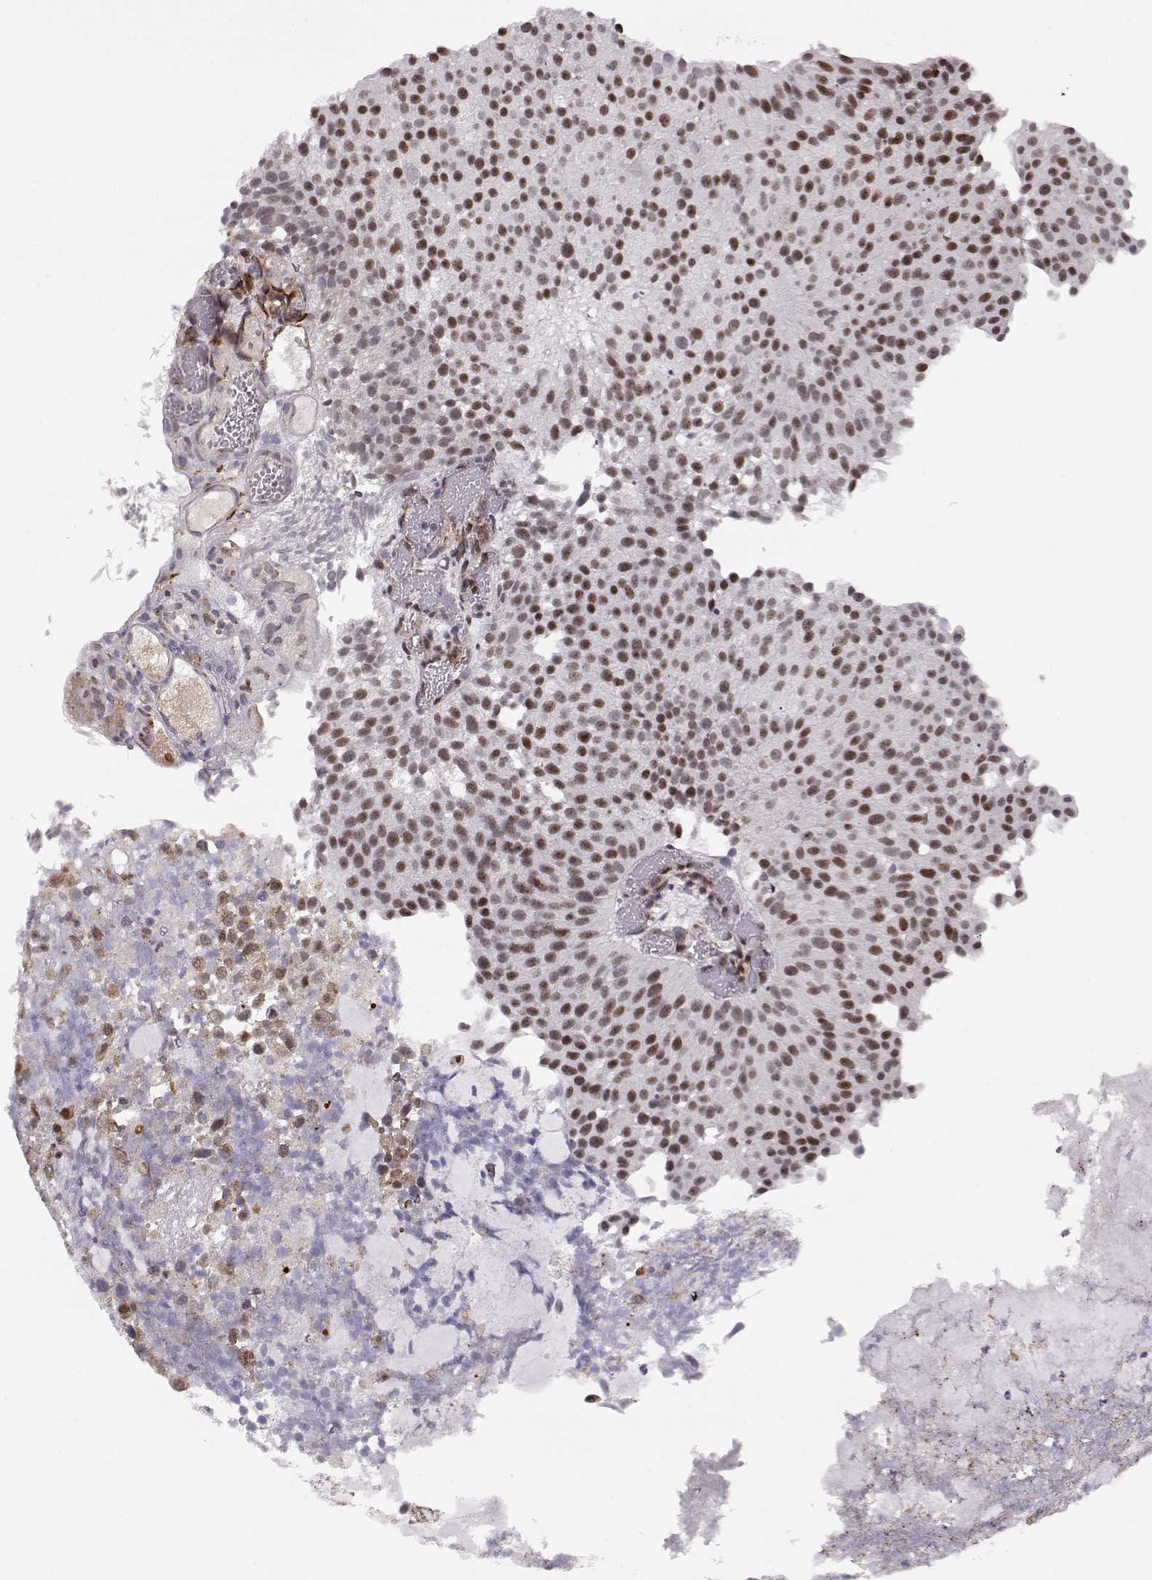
{"staining": {"intensity": "moderate", "quantity": "25%-75%", "location": "nuclear"}, "tissue": "urothelial cancer", "cell_type": "Tumor cells", "image_type": "cancer", "snomed": [{"axis": "morphology", "description": "Urothelial carcinoma, Low grade"}, {"axis": "topography", "description": "Urinary bladder"}], "caption": "Low-grade urothelial carcinoma stained with a brown dye displays moderate nuclear positive positivity in approximately 25%-75% of tumor cells.", "gene": "CIR1", "patient": {"sex": "female", "age": 87}}